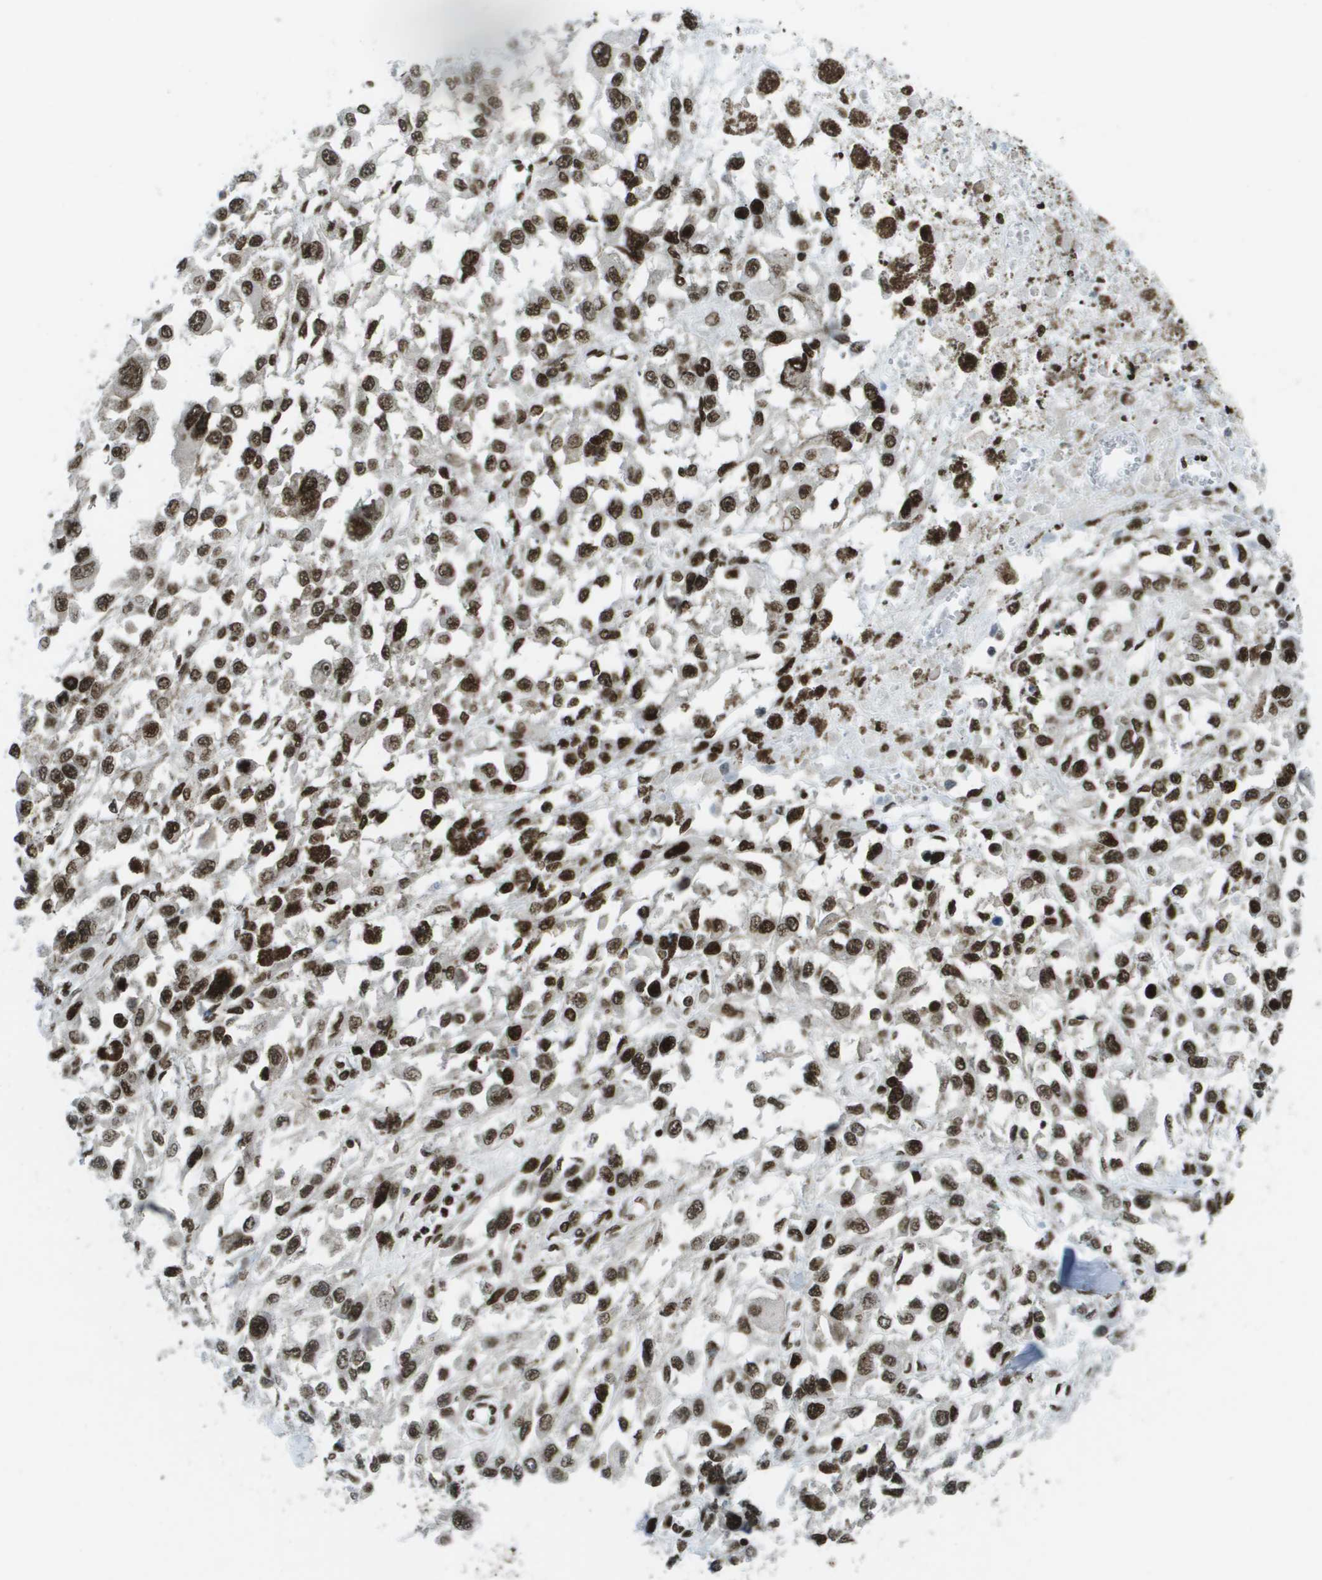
{"staining": {"intensity": "strong", "quantity": ">75%", "location": "nuclear"}, "tissue": "melanoma", "cell_type": "Tumor cells", "image_type": "cancer", "snomed": [{"axis": "morphology", "description": "Malignant melanoma, Metastatic site"}, {"axis": "topography", "description": "Lymph node"}], "caption": "A histopathology image of human melanoma stained for a protein displays strong nuclear brown staining in tumor cells.", "gene": "GLYR1", "patient": {"sex": "male", "age": 59}}